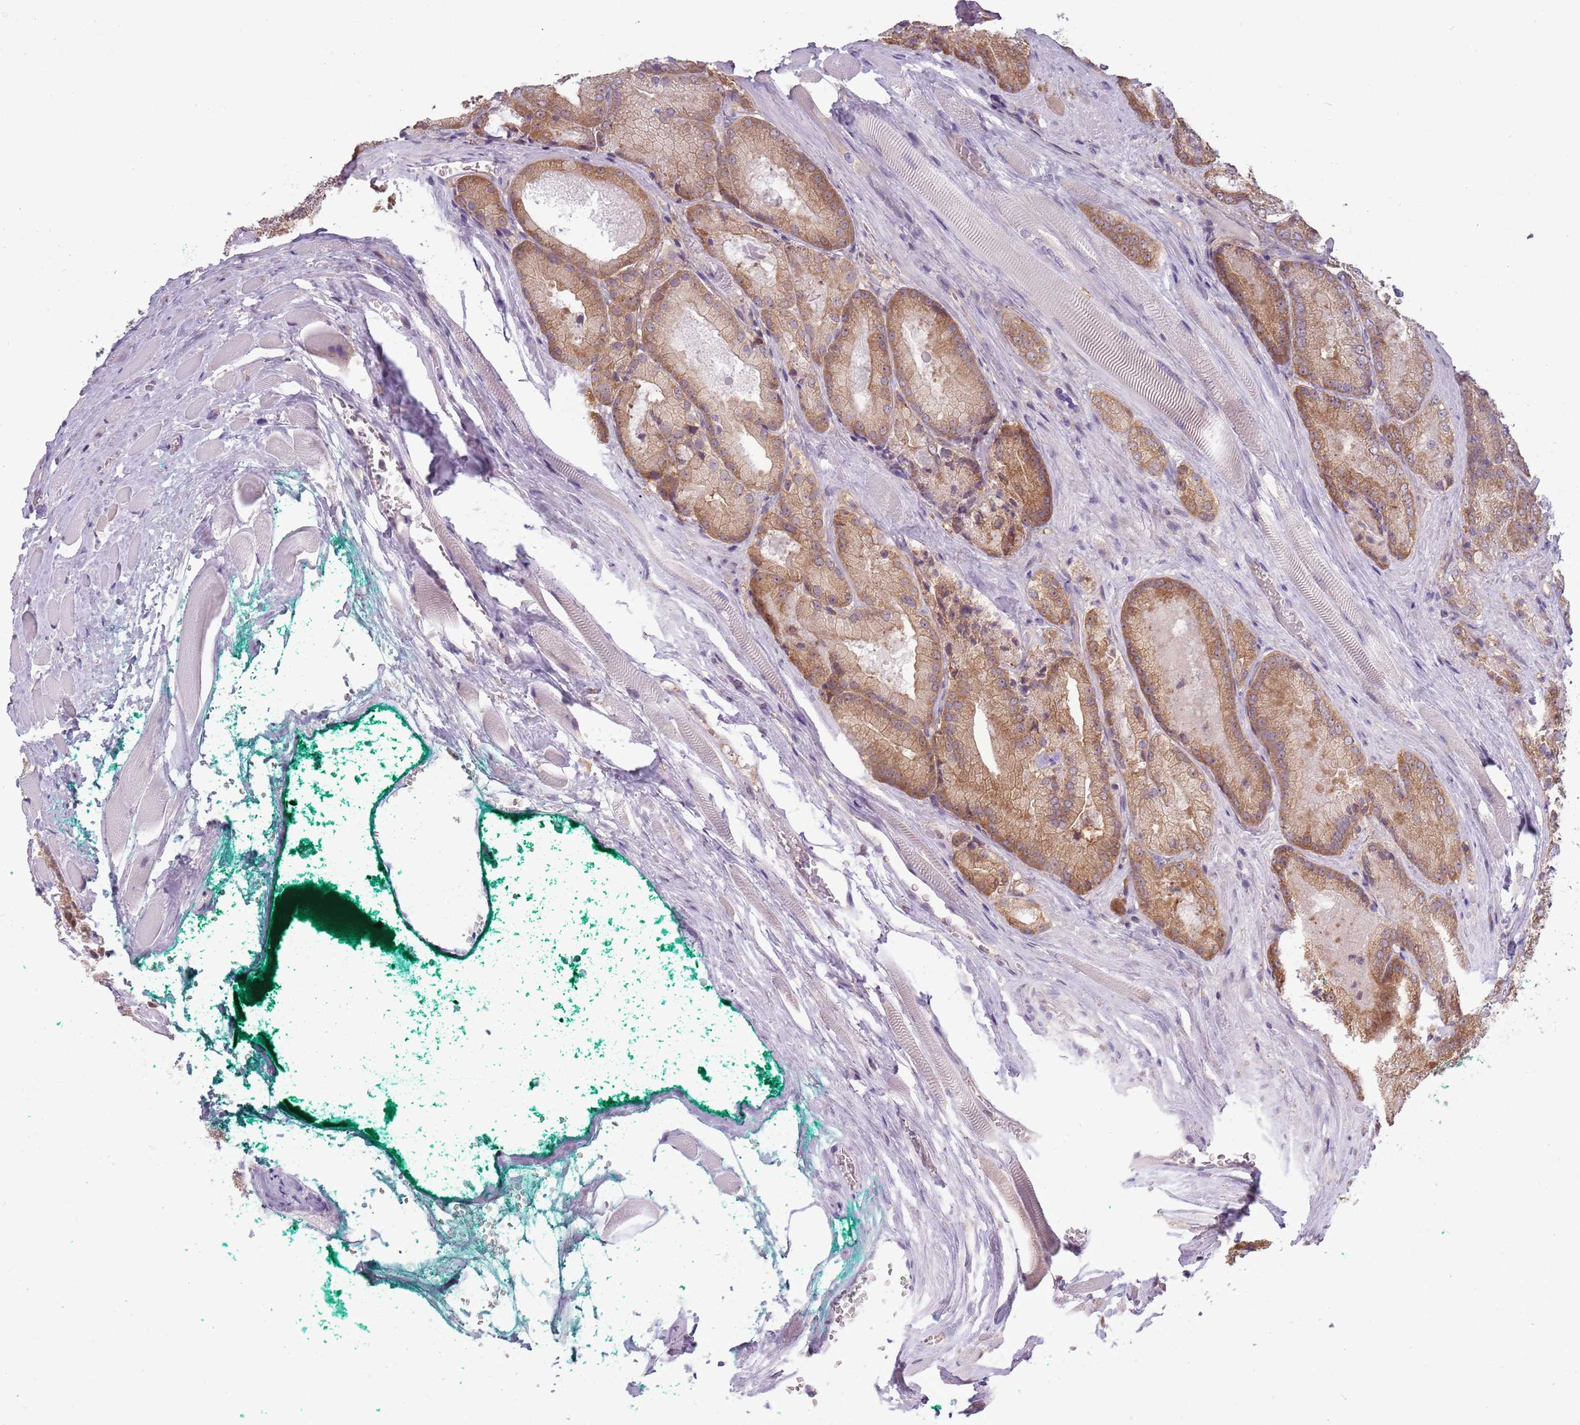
{"staining": {"intensity": "moderate", "quantity": ">75%", "location": "cytoplasmic/membranous"}, "tissue": "prostate cancer", "cell_type": "Tumor cells", "image_type": "cancer", "snomed": [{"axis": "morphology", "description": "Adenocarcinoma, Low grade"}, {"axis": "topography", "description": "Prostate"}], "caption": "Immunohistochemical staining of human prostate cancer (adenocarcinoma (low-grade)) displays moderate cytoplasmic/membranous protein expression in about >75% of tumor cells. (DAB IHC with brightfield microscopy, high magnification).", "gene": "RPL17-C18orf32", "patient": {"sex": "male", "age": 74}}